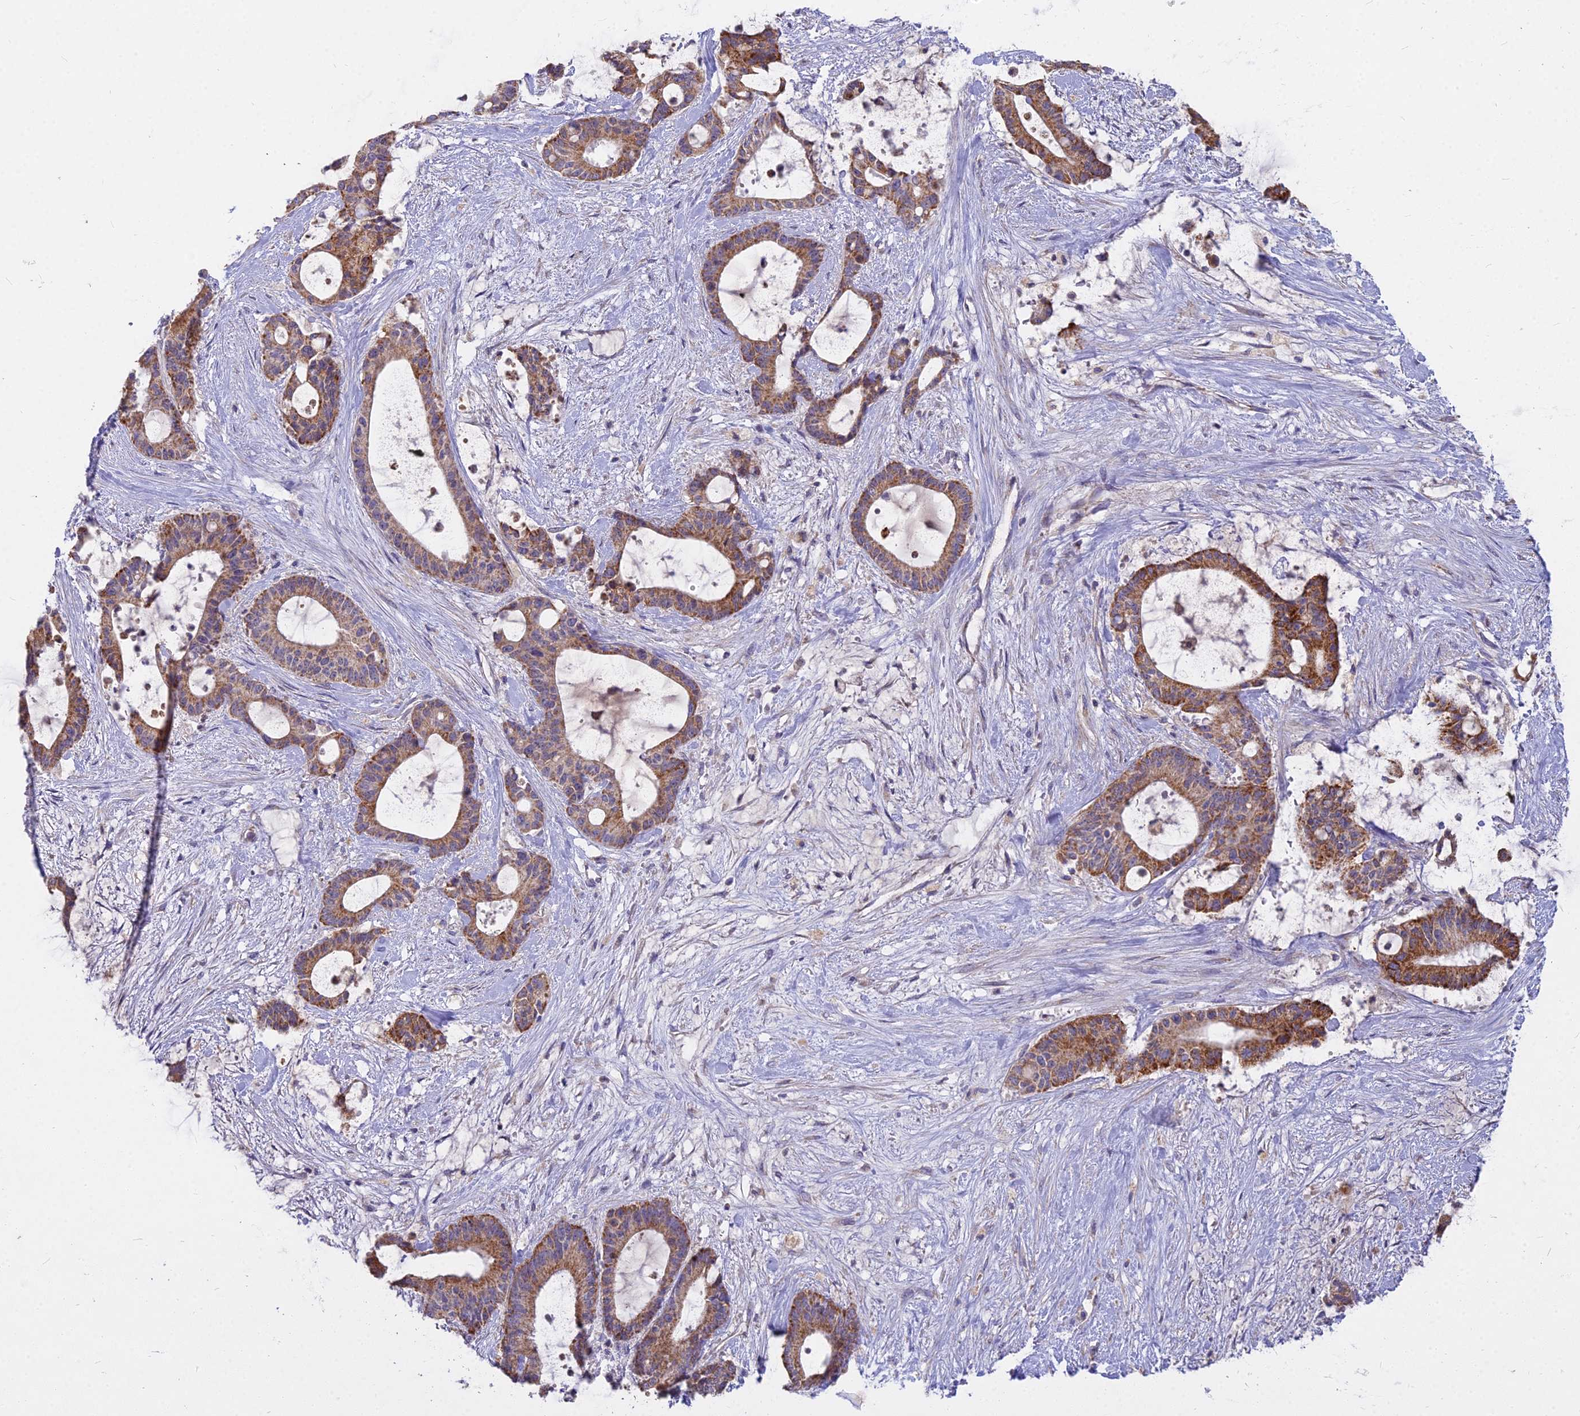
{"staining": {"intensity": "moderate", "quantity": ">75%", "location": "cytoplasmic/membranous"}, "tissue": "liver cancer", "cell_type": "Tumor cells", "image_type": "cancer", "snomed": [{"axis": "morphology", "description": "Normal tissue, NOS"}, {"axis": "morphology", "description": "Cholangiocarcinoma"}, {"axis": "topography", "description": "Liver"}, {"axis": "topography", "description": "Peripheral nerve tissue"}], "caption": "Protein expression analysis of human liver cancer reveals moderate cytoplasmic/membranous positivity in approximately >75% of tumor cells. The protein of interest is shown in brown color, while the nuclei are stained blue.", "gene": "MICU2", "patient": {"sex": "female", "age": 73}}